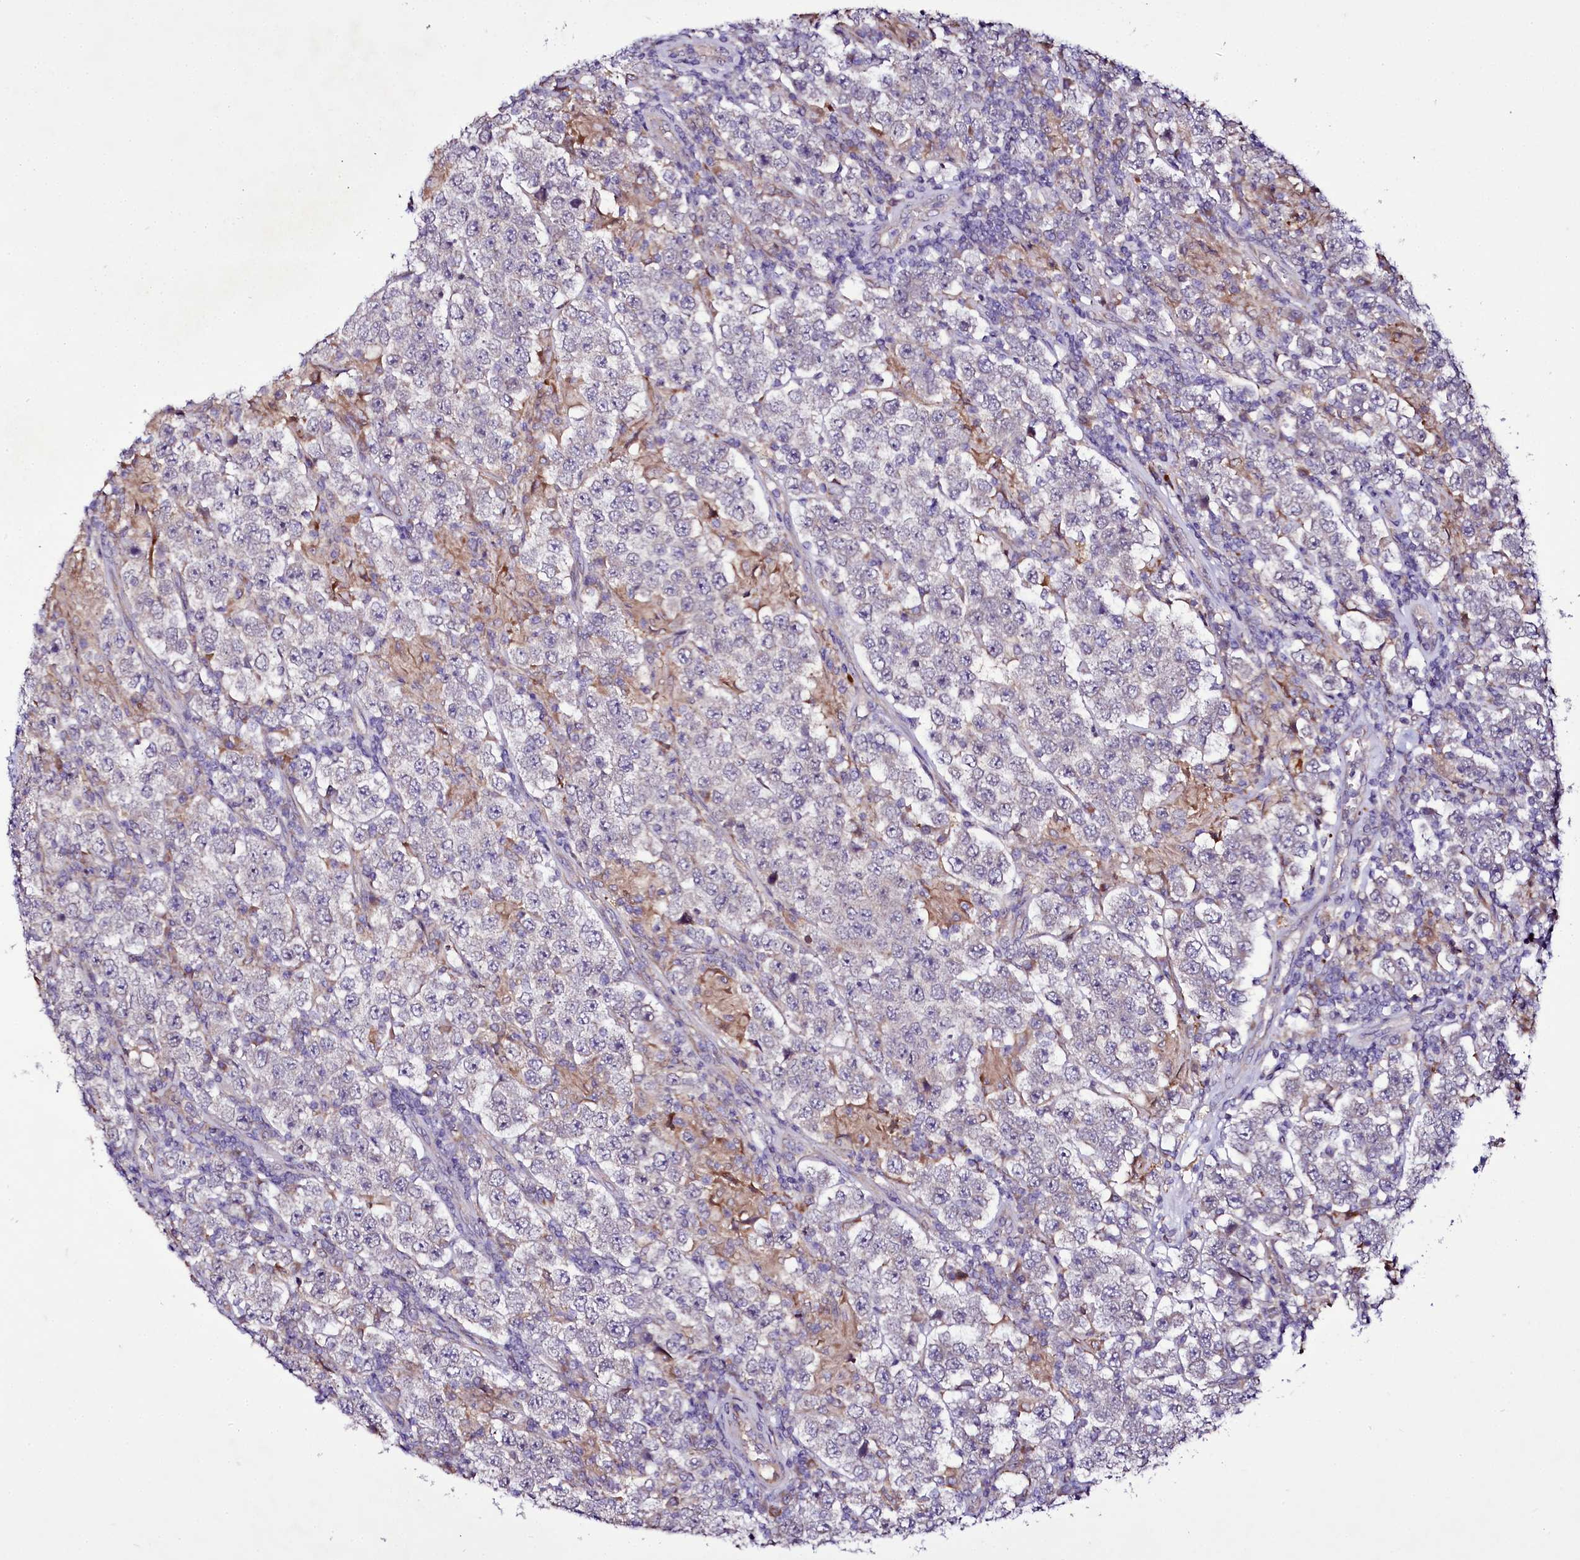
{"staining": {"intensity": "negative", "quantity": "none", "location": "none"}, "tissue": "testis cancer", "cell_type": "Tumor cells", "image_type": "cancer", "snomed": [{"axis": "morphology", "description": "Normal tissue, NOS"}, {"axis": "morphology", "description": "Urothelial carcinoma, High grade"}, {"axis": "morphology", "description": "Seminoma, NOS"}, {"axis": "morphology", "description": "Carcinoma, Embryonal, NOS"}, {"axis": "topography", "description": "Urinary bladder"}, {"axis": "topography", "description": "Testis"}], "caption": "Protein analysis of testis embryonal carcinoma shows no significant staining in tumor cells. (Stains: DAB IHC with hematoxylin counter stain, Microscopy: brightfield microscopy at high magnification).", "gene": "ZC3H12C", "patient": {"sex": "male", "age": 41}}